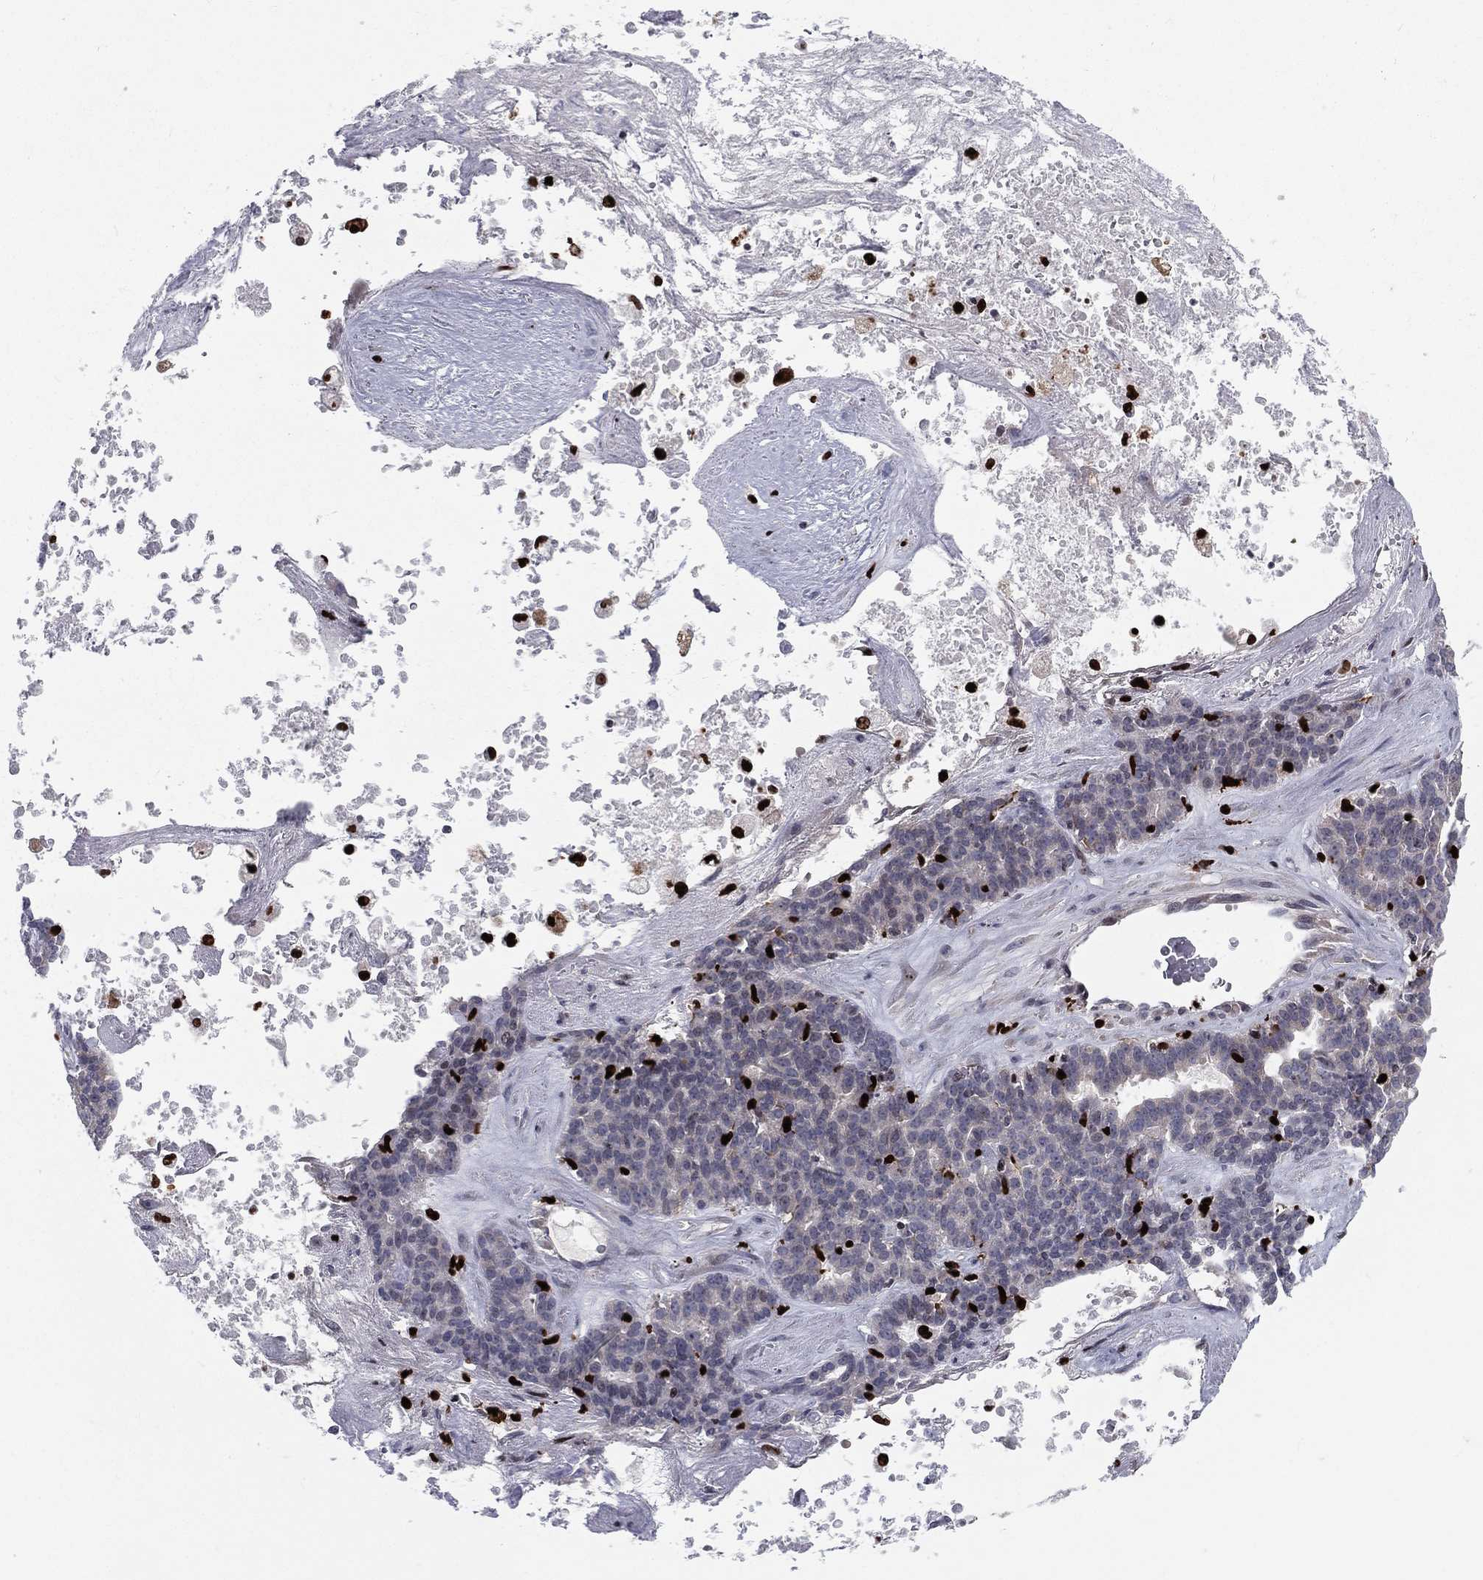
{"staining": {"intensity": "negative", "quantity": "none", "location": "none"}, "tissue": "liver cancer", "cell_type": "Tumor cells", "image_type": "cancer", "snomed": [{"axis": "morphology", "description": "Cholangiocarcinoma"}, {"axis": "topography", "description": "Liver"}], "caption": "This image is of cholangiocarcinoma (liver) stained with immunohistochemistry to label a protein in brown with the nuclei are counter-stained blue. There is no staining in tumor cells. The staining was performed using DAB (3,3'-diaminobenzidine) to visualize the protein expression in brown, while the nuclei were stained in blue with hematoxylin (Magnification: 20x).", "gene": "MNDA", "patient": {"sex": "female", "age": 47}}